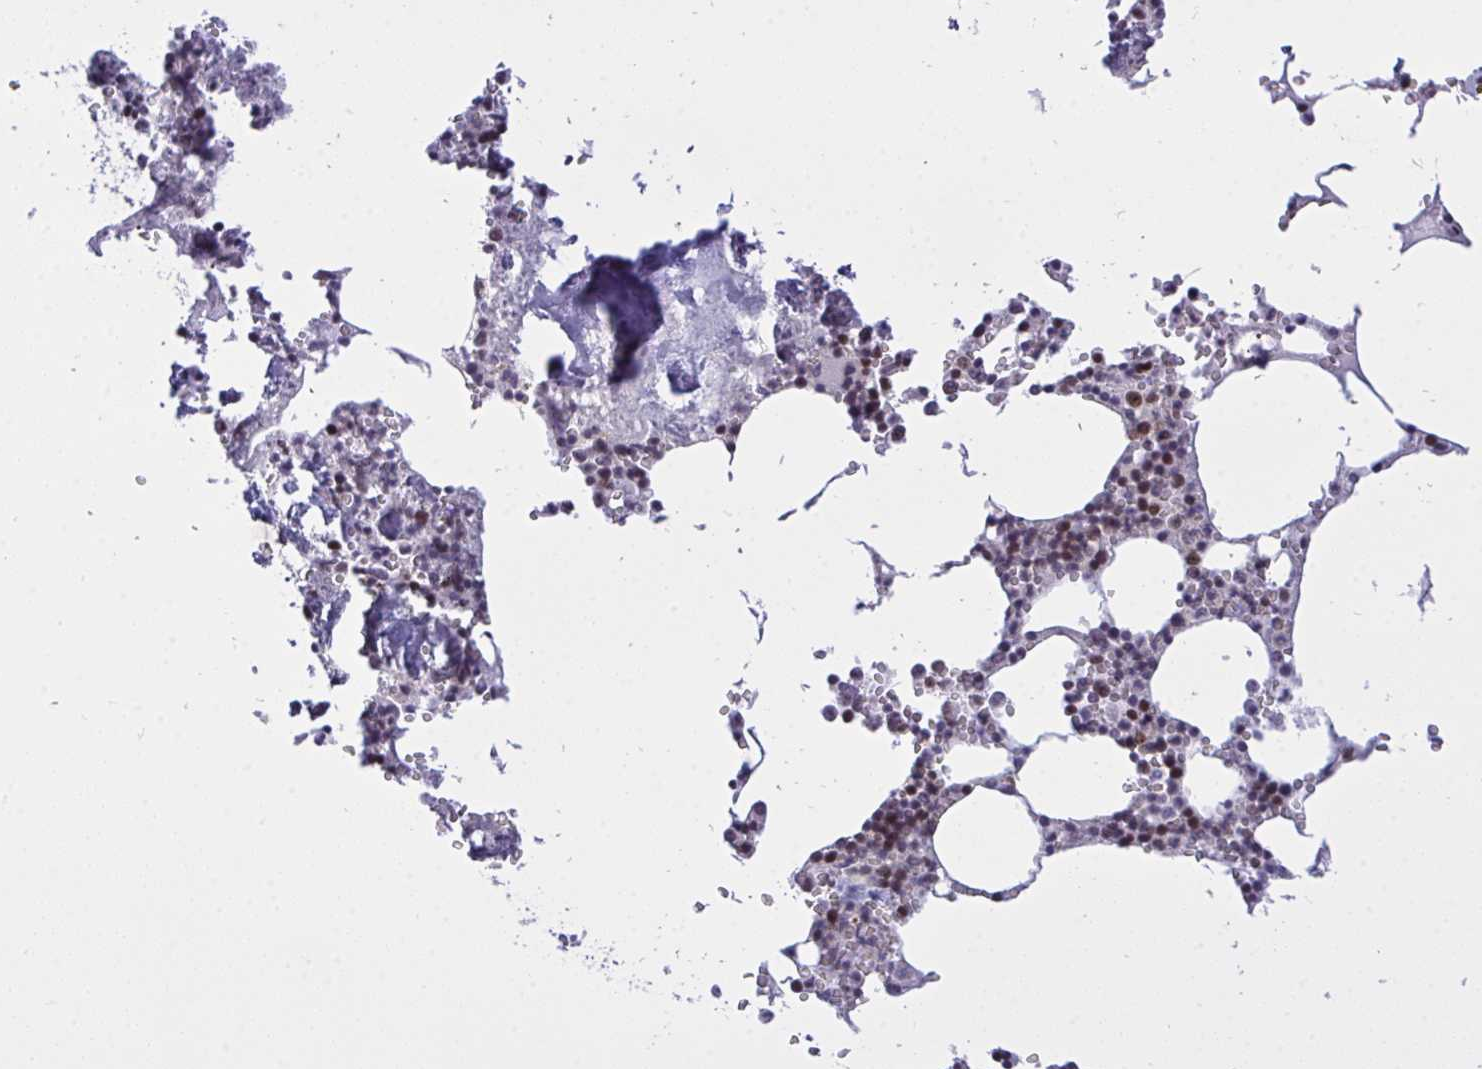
{"staining": {"intensity": "strong", "quantity": "25%-75%", "location": "nuclear"}, "tissue": "bone marrow", "cell_type": "Hematopoietic cells", "image_type": "normal", "snomed": [{"axis": "morphology", "description": "Normal tissue, NOS"}, {"axis": "topography", "description": "Bone marrow"}], "caption": "Approximately 25%-75% of hematopoietic cells in benign human bone marrow demonstrate strong nuclear protein positivity as visualized by brown immunohistochemical staining.", "gene": "RFC4", "patient": {"sex": "male", "age": 54}}